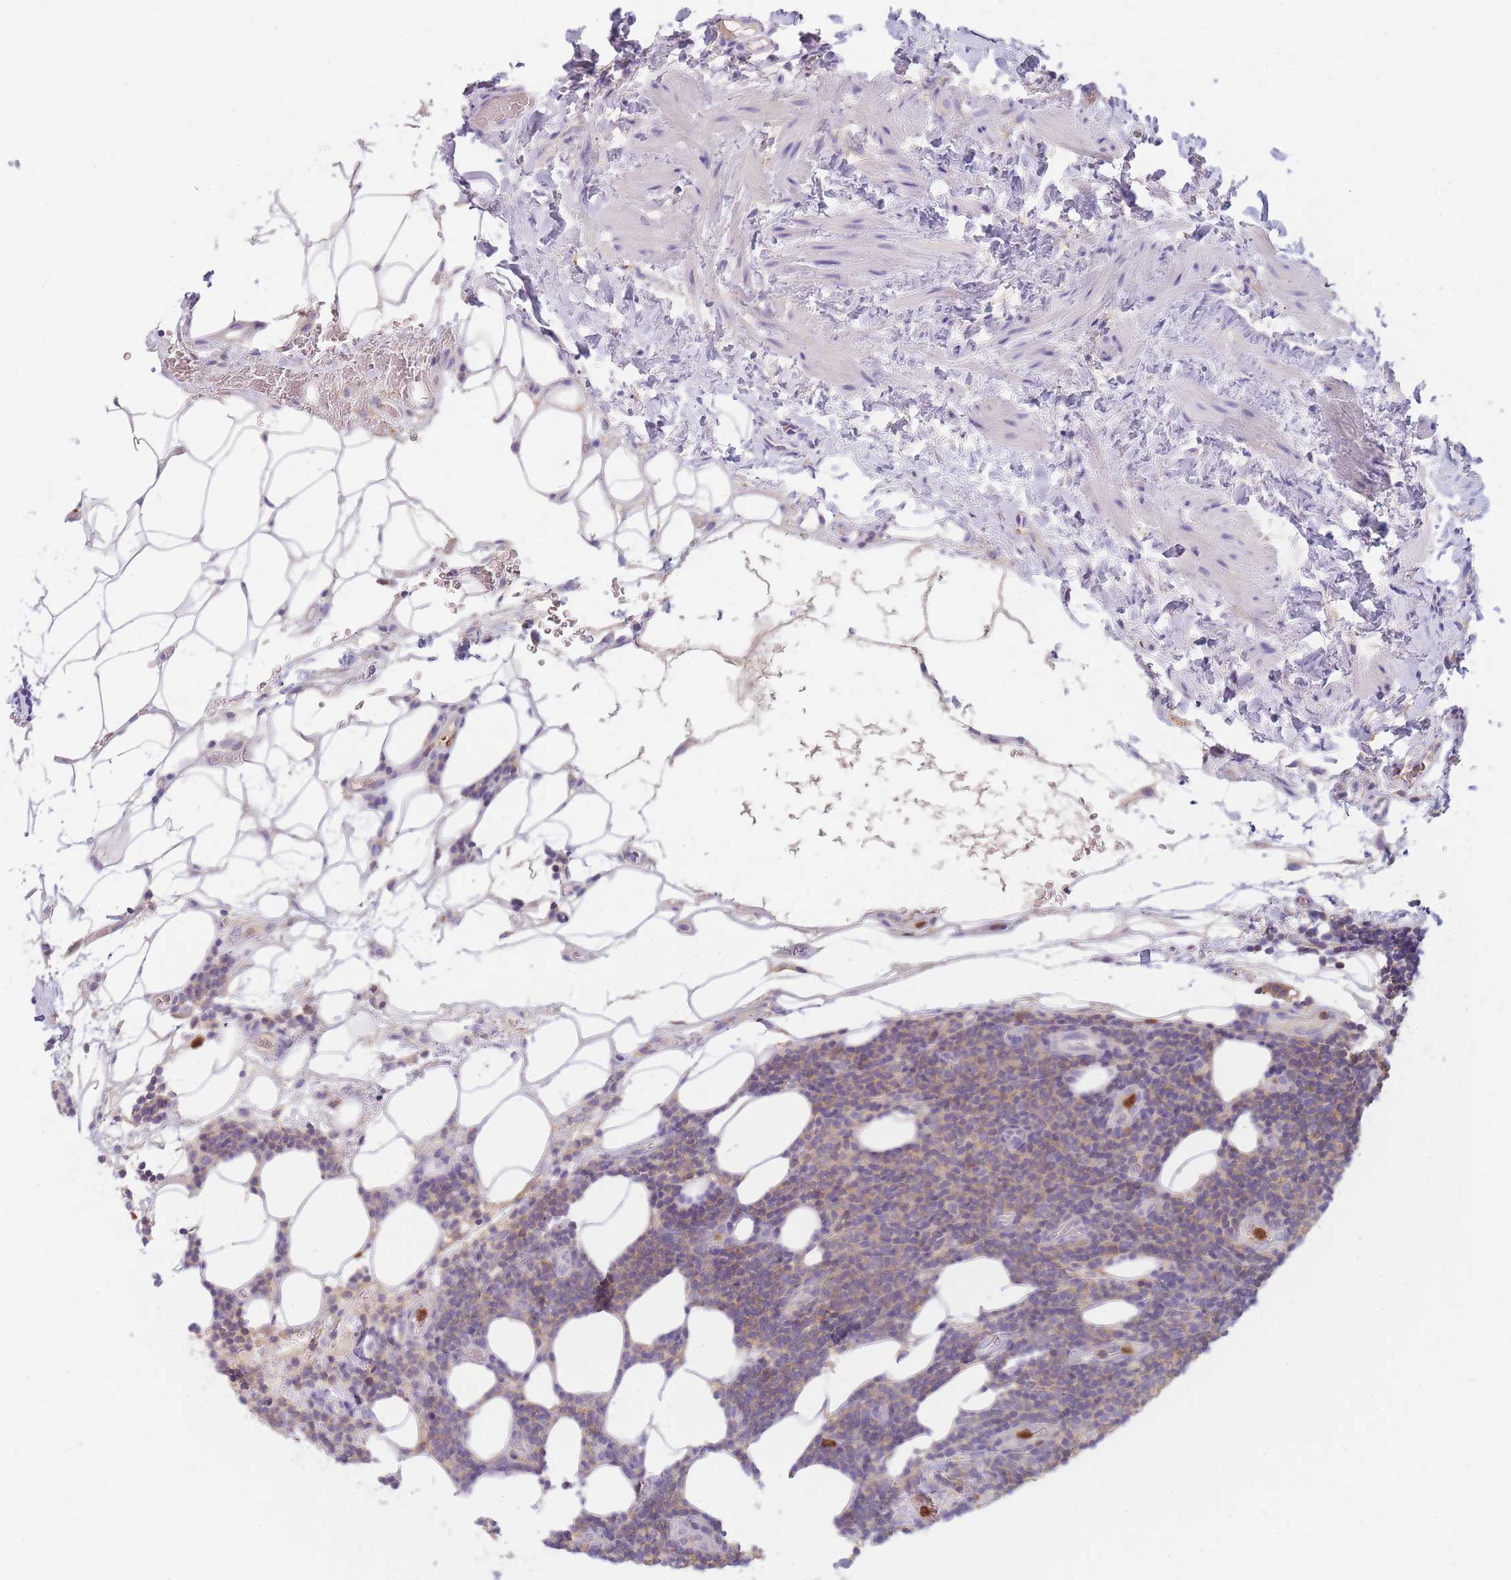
{"staining": {"intensity": "weak", "quantity": "25%-75%", "location": "cytoplasmic/membranous"}, "tissue": "lymphoma", "cell_type": "Tumor cells", "image_type": "cancer", "snomed": [{"axis": "morphology", "description": "Malignant lymphoma, non-Hodgkin's type, Low grade"}, {"axis": "topography", "description": "Lymph node"}], "caption": "Protein staining of malignant lymphoma, non-Hodgkin's type (low-grade) tissue displays weak cytoplasmic/membranous expression in about 25%-75% of tumor cells.", "gene": "ST3GAL4", "patient": {"sex": "male", "age": 66}}